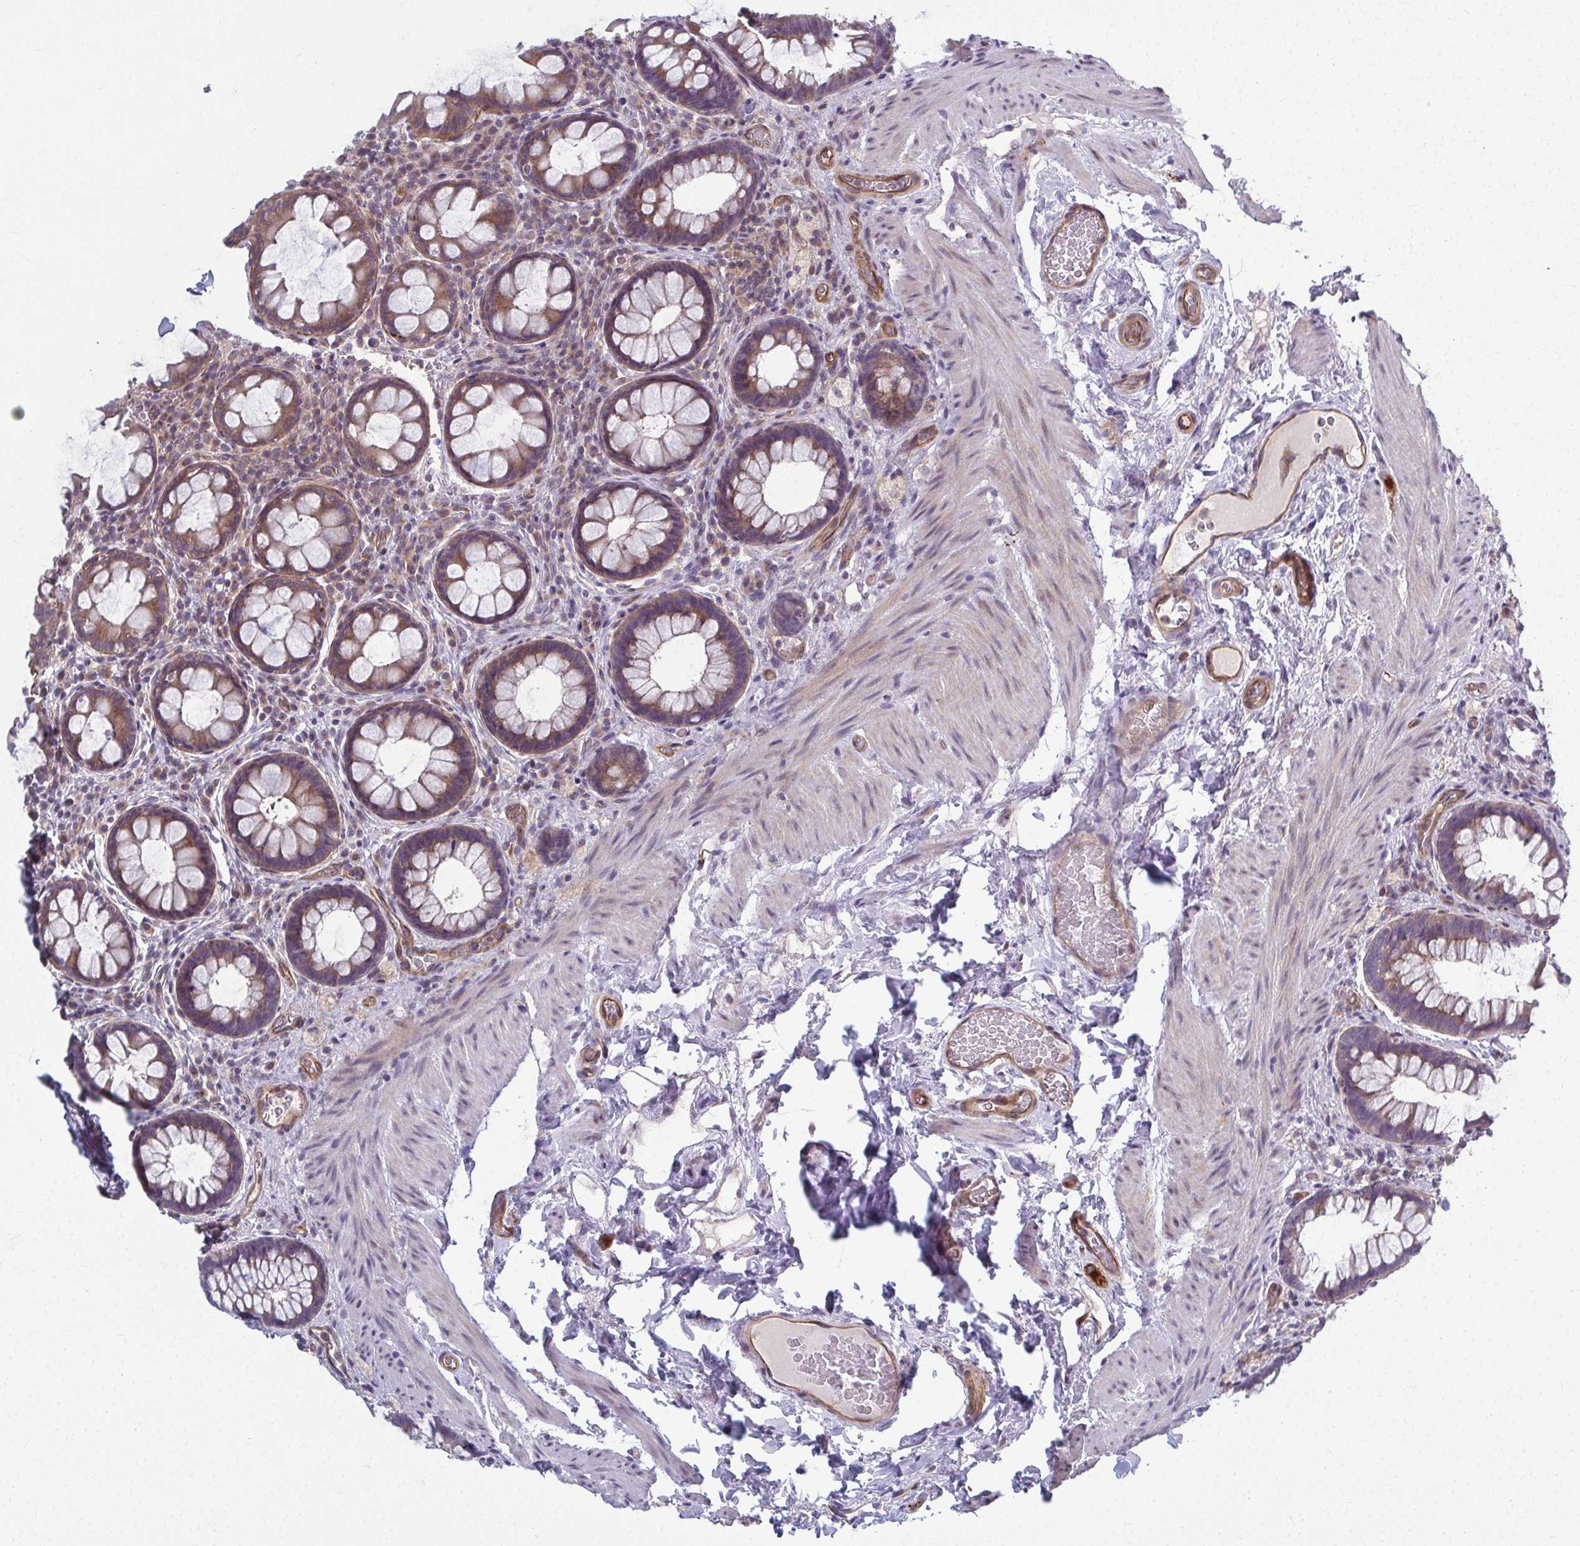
{"staining": {"intensity": "moderate", "quantity": ">75%", "location": "cytoplasmic/membranous"}, "tissue": "rectum", "cell_type": "Glandular cells", "image_type": "normal", "snomed": [{"axis": "morphology", "description": "Normal tissue, NOS"}, {"axis": "topography", "description": "Rectum"}], "caption": "Immunohistochemistry of normal human rectum reveals medium levels of moderate cytoplasmic/membranous positivity in about >75% of glandular cells.", "gene": "EID2B", "patient": {"sex": "female", "age": 69}}